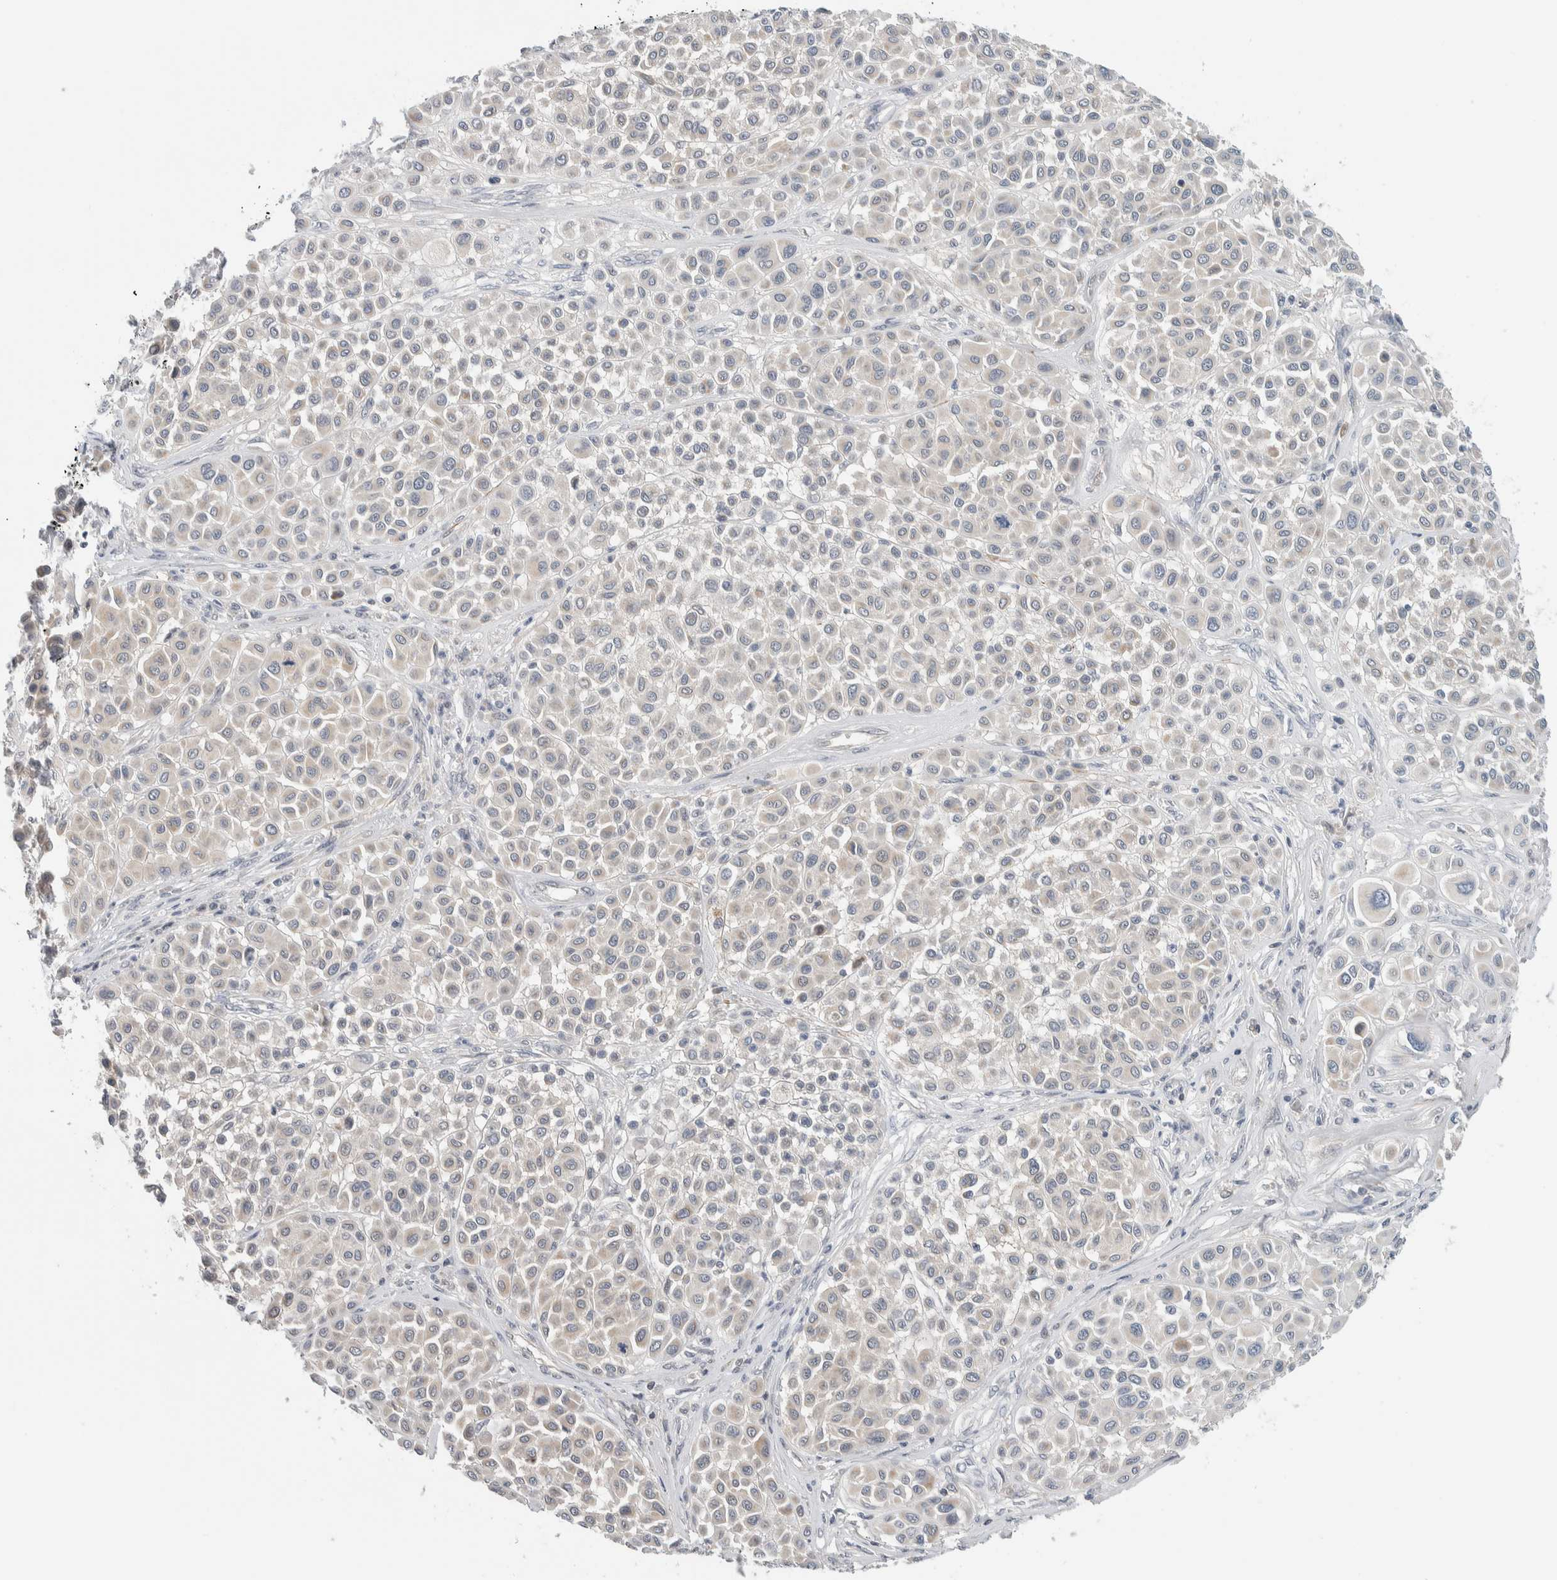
{"staining": {"intensity": "weak", "quantity": "25%-75%", "location": "cytoplasmic/membranous"}, "tissue": "melanoma", "cell_type": "Tumor cells", "image_type": "cancer", "snomed": [{"axis": "morphology", "description": "Malignant melanoma, Metastatic site"}, {"axis": "topography", "description": "Soft tissue"}], "caption": "Protein expression analysis of human malignant melanoma (metastatic site) reveals weak cytoplasmic/membranous positivity in approximately 25%-75% of tumor cells.", "gene": "SHPK", "patient": {"sex": "male", "age": 41}}